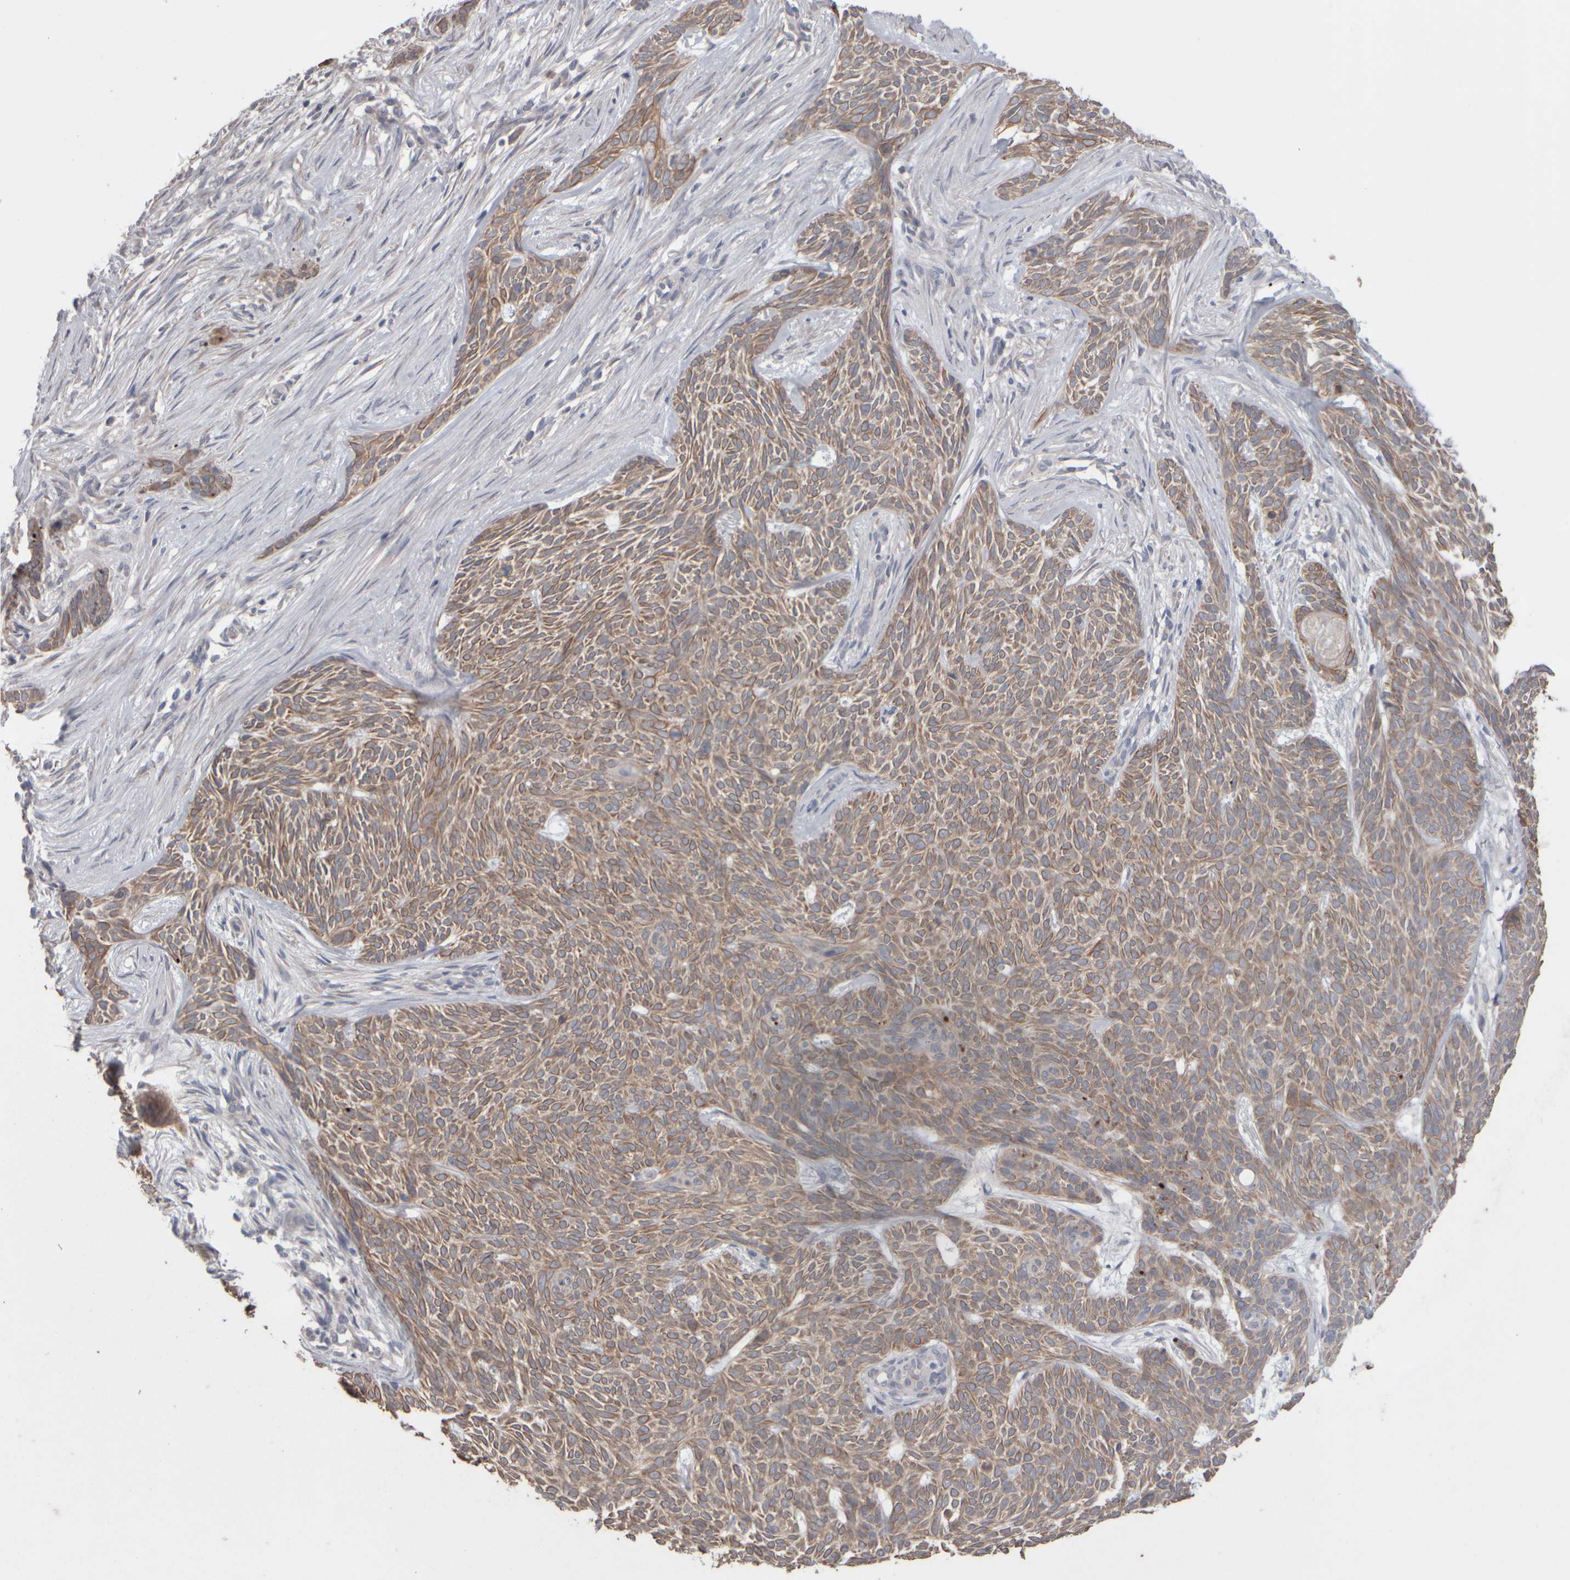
{"staining": {"intensity": "weak", "quantity": ">75%", "location": "cytoplasmic/membranous"}, "tissue": "skin cancer", "cell_type": "Tumor cells", "image_type": "cancer", "snomed": [{"axis": "morphology", "description": "Basal cell carcinoma"}, {"axis": "topography", "description": "Skin"}], "caption": "Basal cell carcinoma (skin) stained with immunohistochemistry exhibits weak cytoplasmic/membranous positivity in about >75% of tumor cells.", "gene": "EPHX2", "patient": {"sex": "female", "age": 59}}